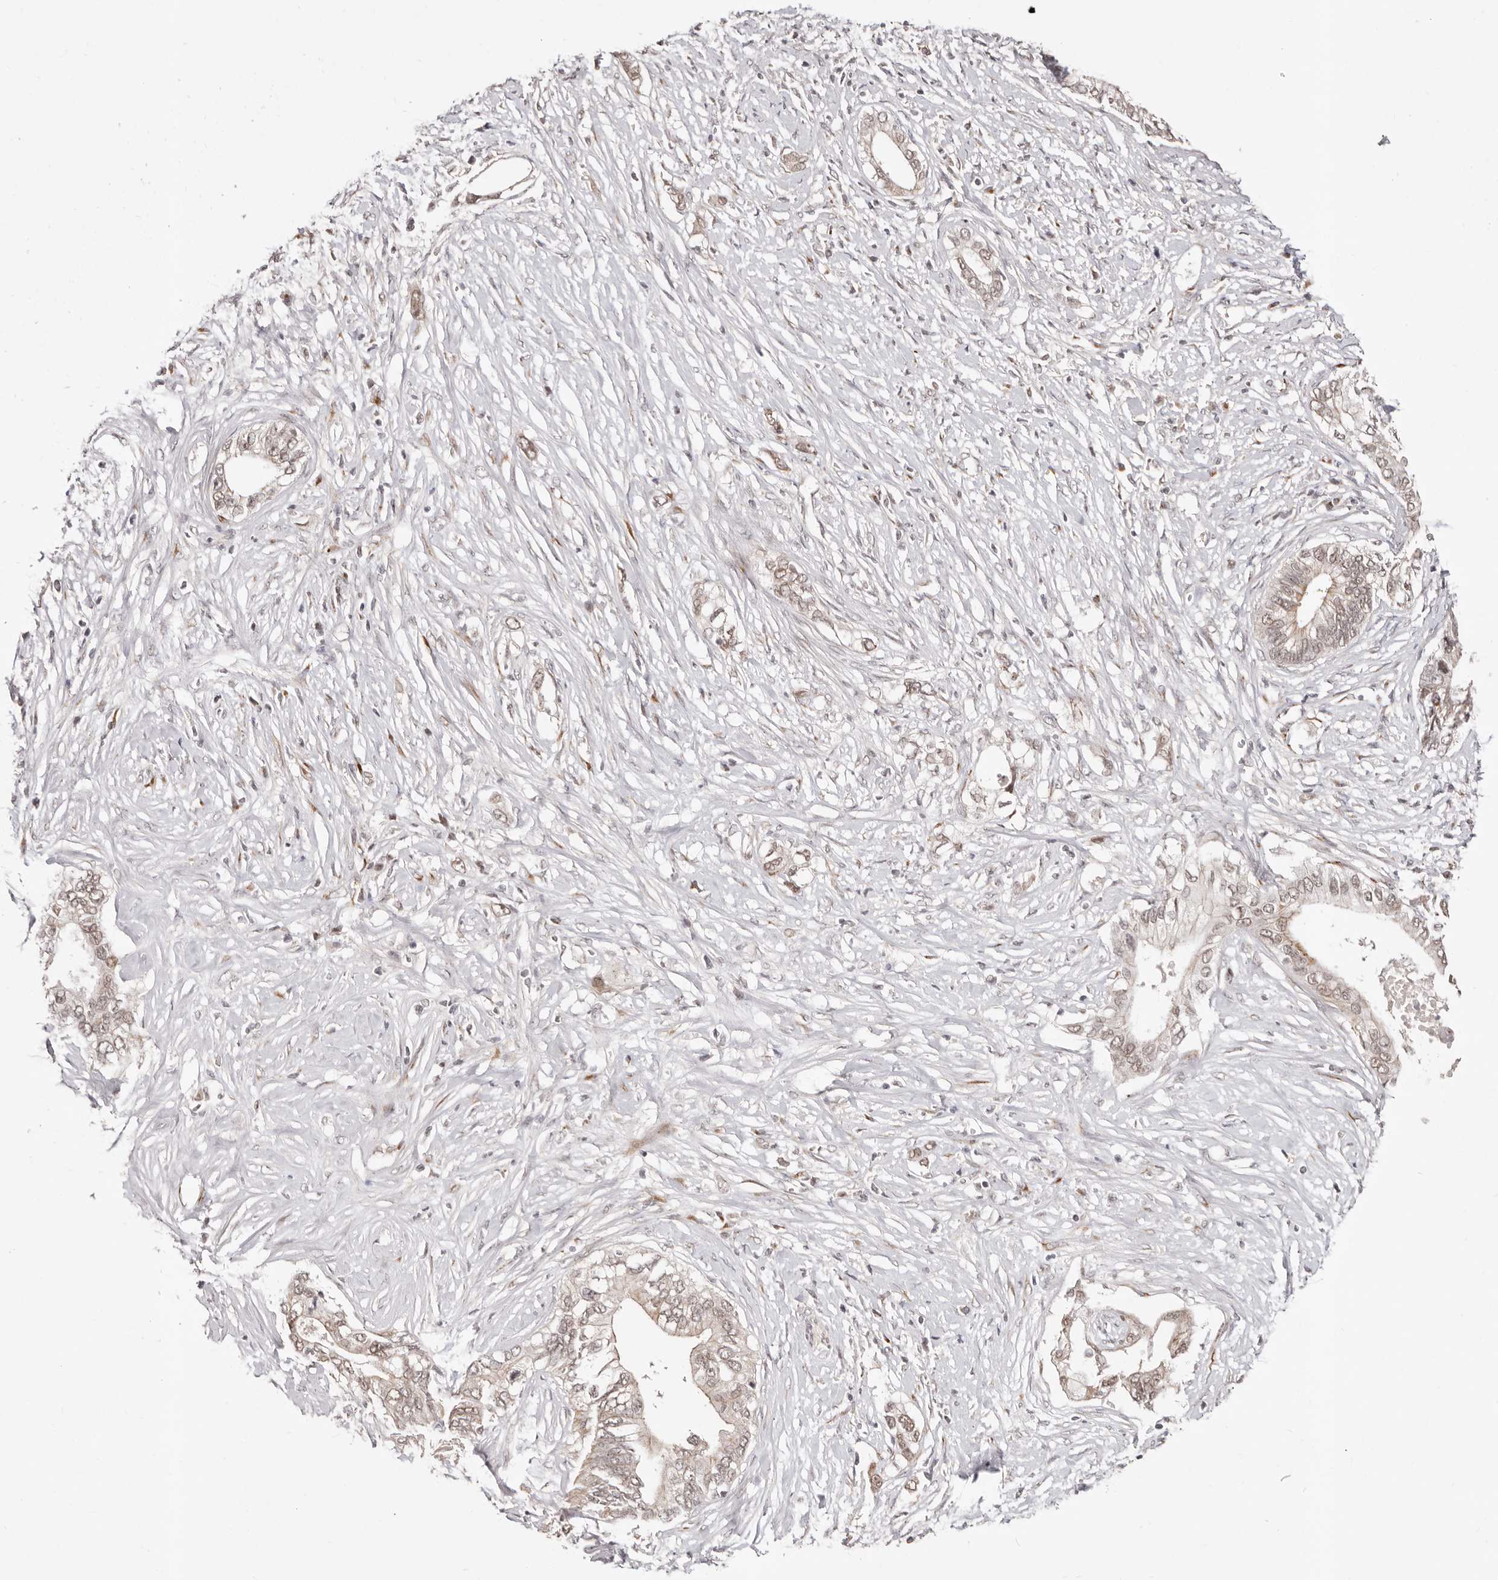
{"staining": {"intensity": "weak", "quantity": ">75%", "location": "nuclear"}, "tissue": "pancreatic cancer", "cell_type": "Tumor cells", "image_type": "cancer", "snomed": [{"axis": "morphology", "description": "Normal tissue, NOS"}, {"axis": "morphology", "description": "Adenocarcinoma, NOS"}, {"axis": "topography", "description": "Pancreas"}, {"axis": "topography", "description": "Peripheral nerve tissue"}], "caption": "Immunohistochemistry image of human adenocarcinoma (pancreatic) stained for a protein (brown), which shows low levels of weak nuclear staining in approximately >75% of tumor cells.", "gene": "SRCAP", "patient": {"sex": "male", "age": 59}}